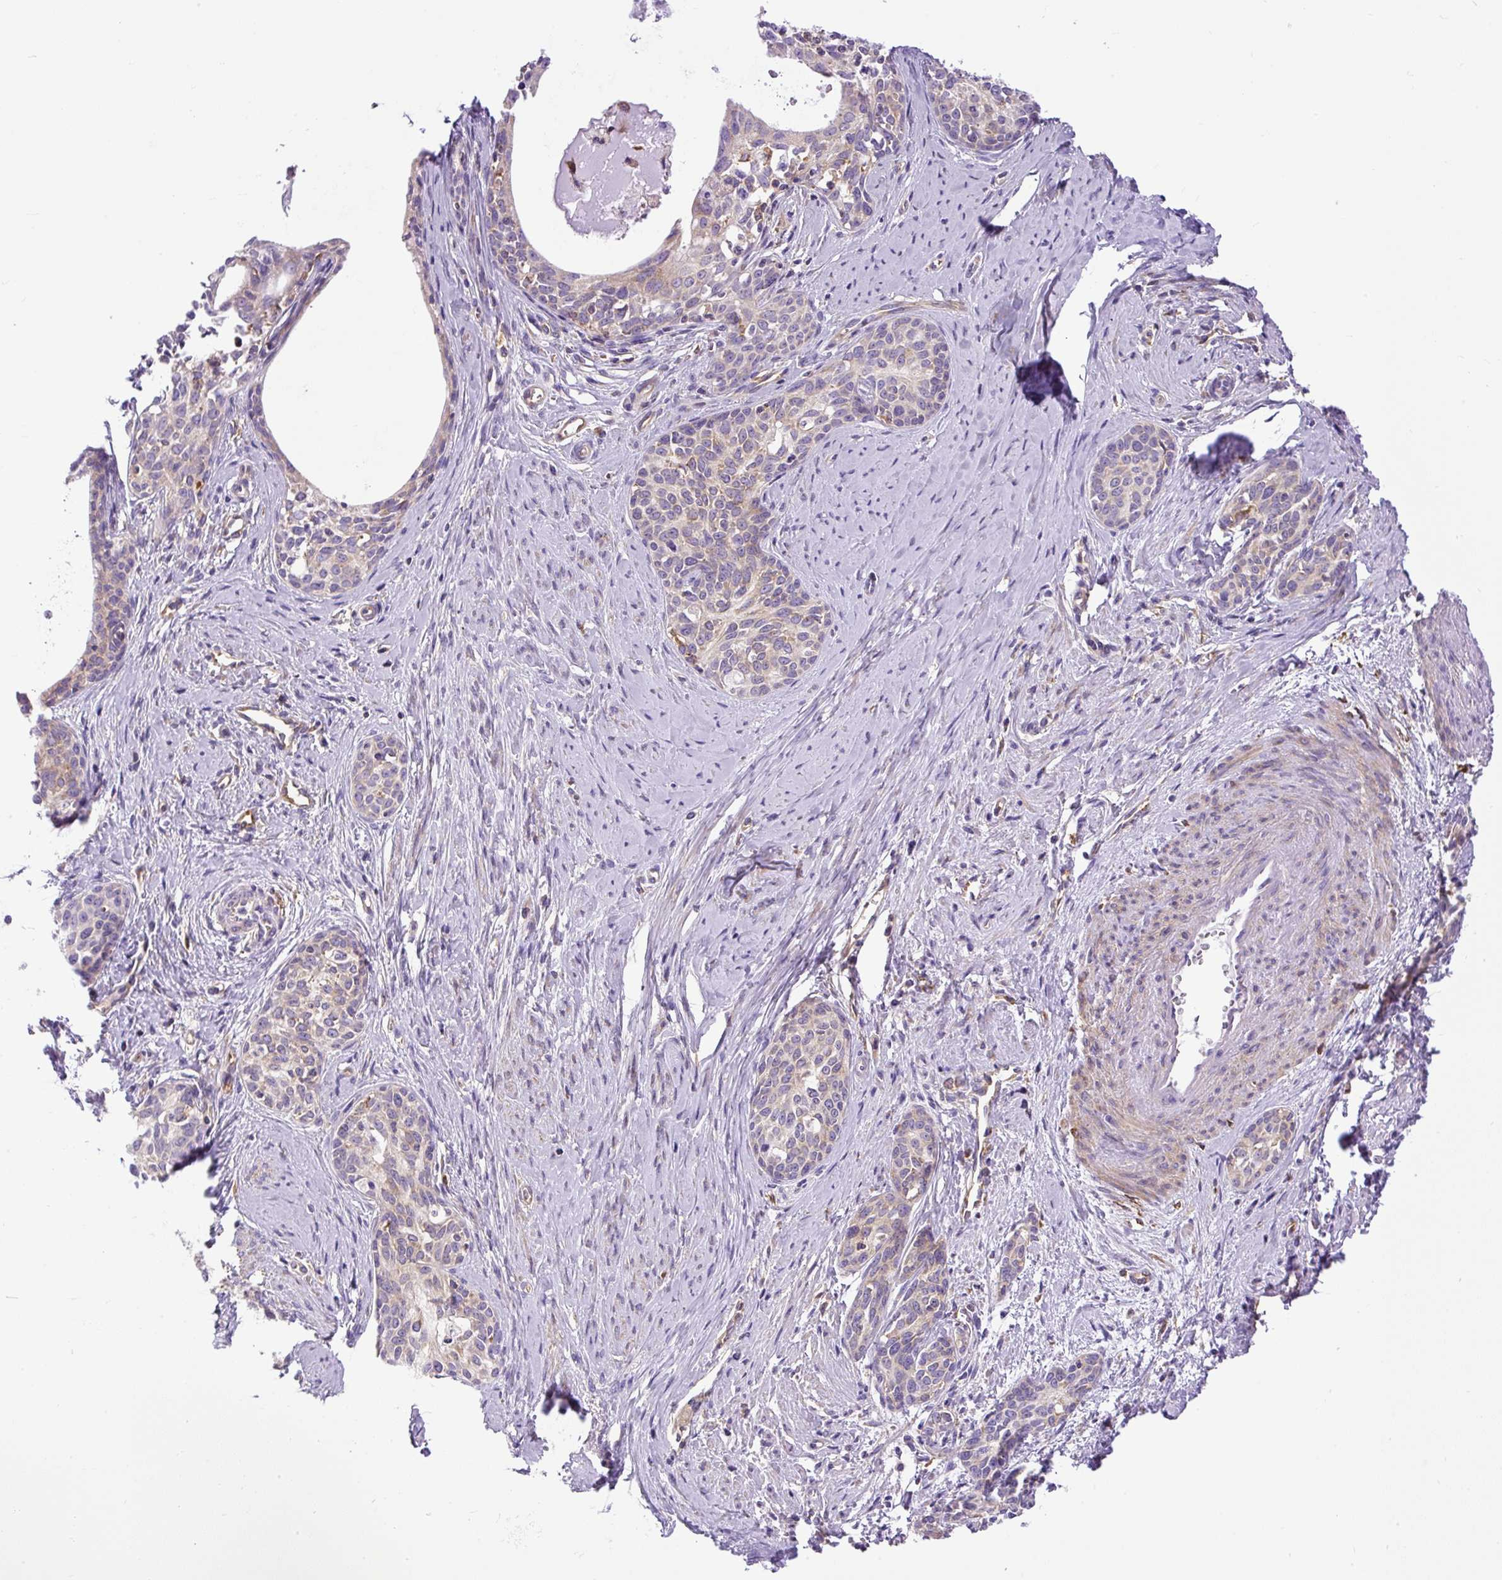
{"staining": {"intensity": "weak", "quantity": "<25%", "location": "cytoplasmic/membranous"}, "tissue": "cervical cancer", "cell_type": "Tumor cells", "image_type": "cancer", "snomed": [{"axis": "morphology", "description": "Squamous cell carcinoma, NOS"}, {"axis": "morphology", "description": "Adenocarcinoma, NOS"}, {"axis": "topography", "description": "Cervix"}], "caption": "Histopathology image shows no significant protein staining in tumor cells of cervical cancer (adenocarcinoma).", "gene": "MAP1S", "patient": {"sex": "female", "age": 52}}